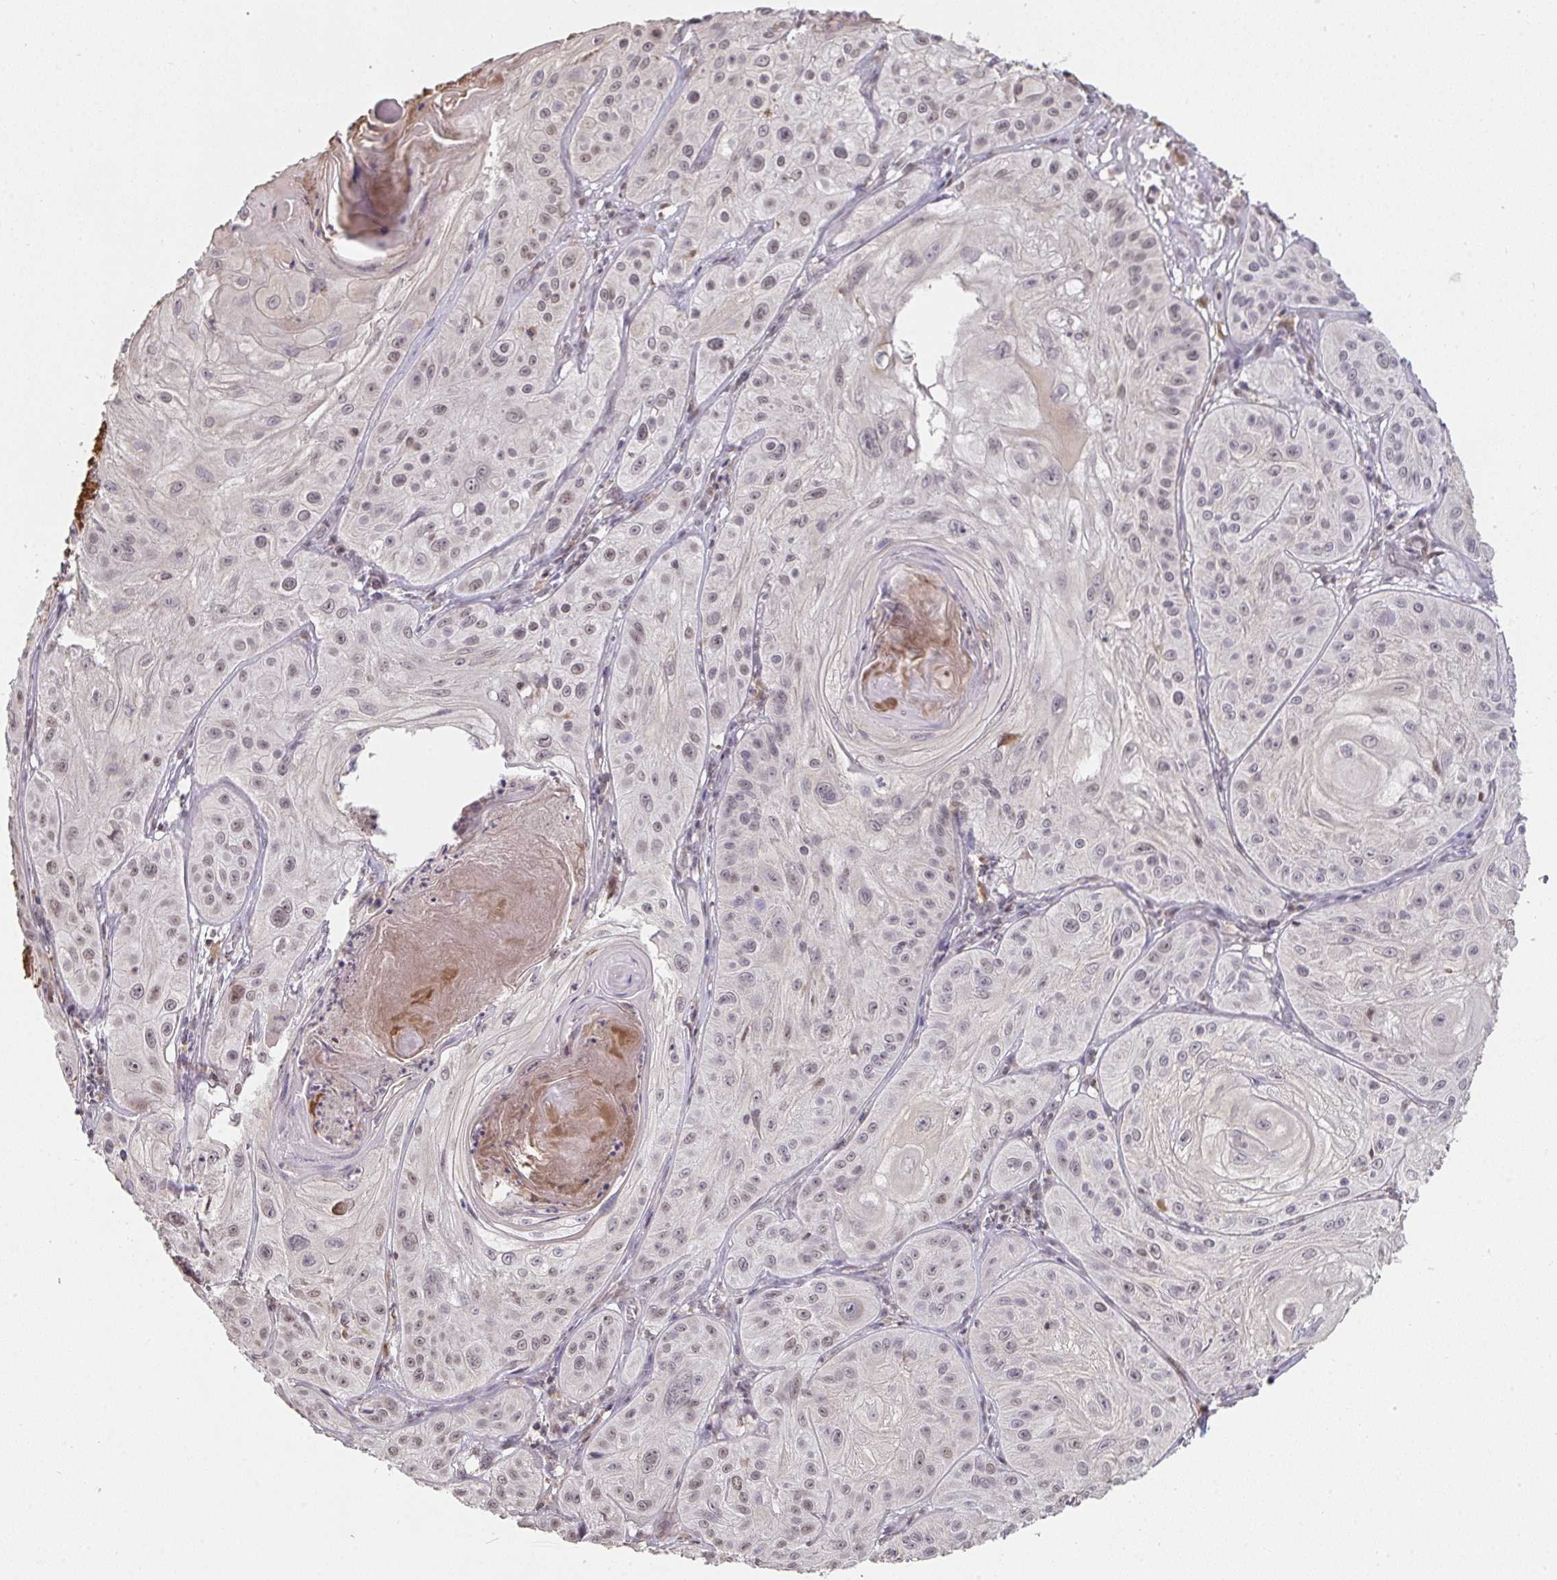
{"staining": {"intensity": "weak", "quantity": "25%-75%", "location": "nuclear"}, "tissue": "skin cancer", "cell_type": "Tumor cells", "image_type": "cancer", "snomed": [{"axis": "morphology", "description": "Squamous cell carcinoma, NOS"}, {"axis": "topography", "description": "Skin"}], "caption": "Tumor cells reveal low levels of weak nuclear positivity in about 25%-75% of cells in skin cancer (squamous cell carcinoma).", "gene": "SAP30", "patient": {"sex": "male", "age": 85}}